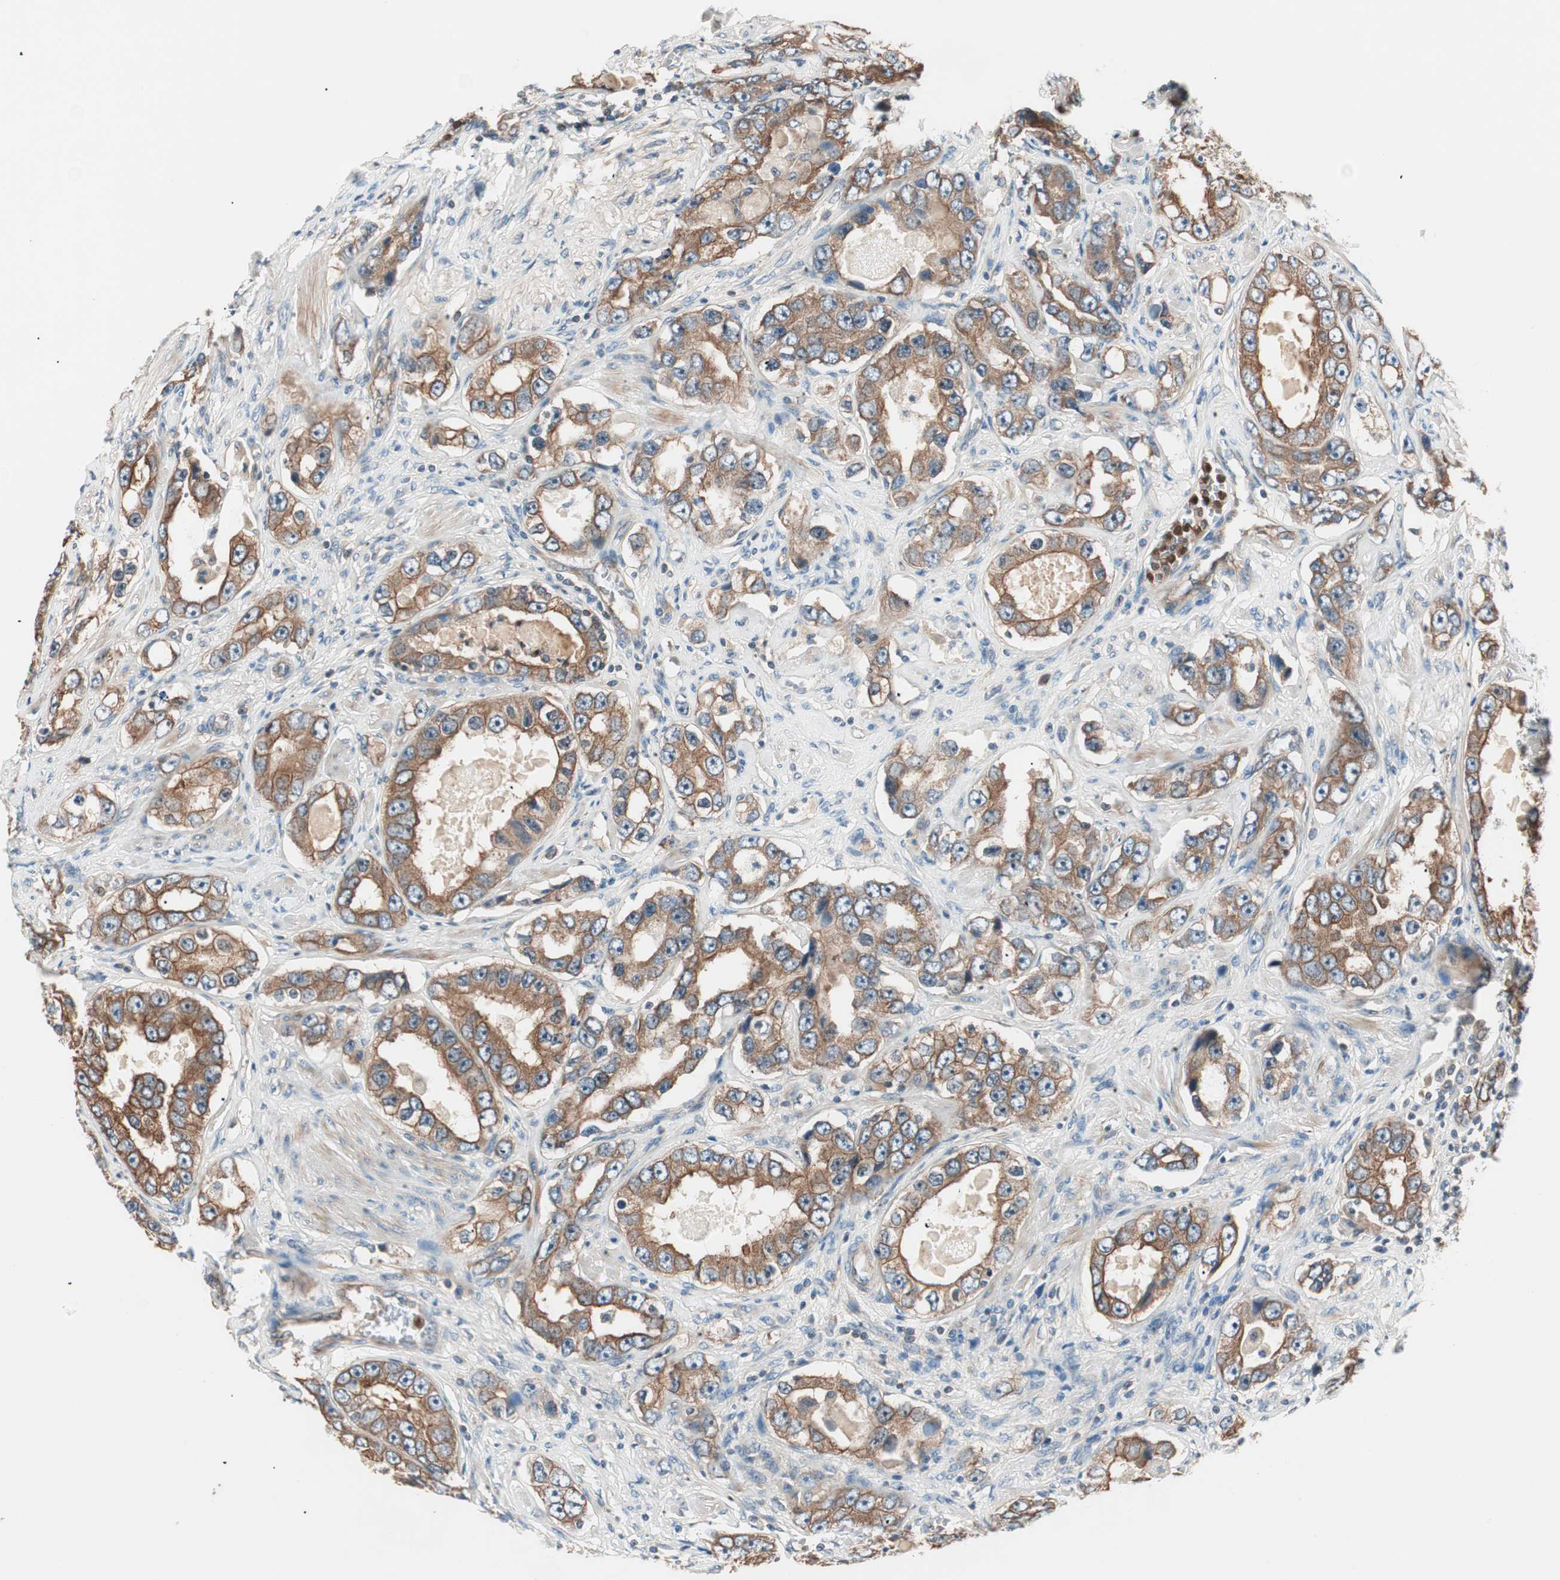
{"staining": {"intensity": "moderate", "quantity": ">75%", "location": "cytoplasmic/membranous"}, "tissue": "prostate cancer", "cell_type": "Tumor cells", "image_type": "cancer", "snomed": [{"axis": "morphology", "description": "Adenocarcinoma, High grade"}, {"axis": "topography", "description": "Prostate"}], "caption": "IHC (DAB (3,3'-diaminobenzidine)) staining of prostate cancer (high-grade adenocarcinoma) exhibits moderate cytoplasmic/membranous protein expression in about >75% of tumor cells.", "gene": "TSG101", "patient": {"sex": "male", "age": 63}}